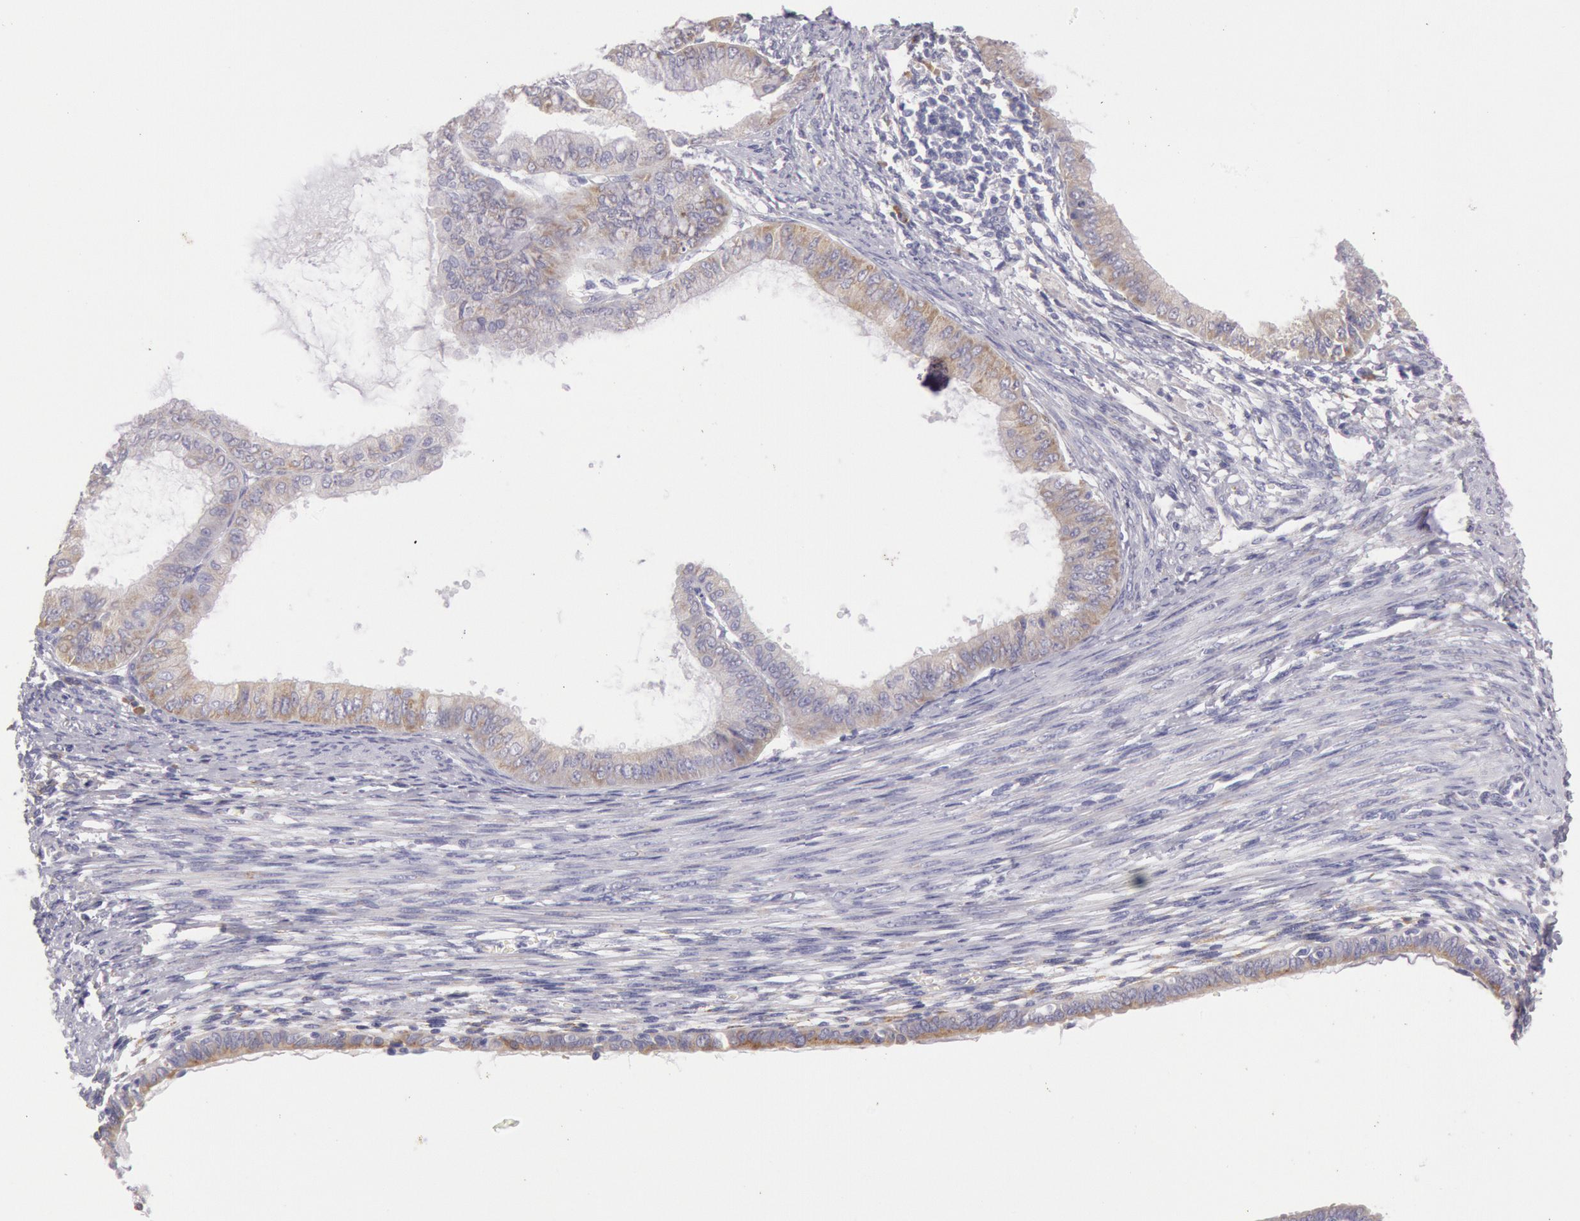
{"staining": {"intensity": "weak", "quantity": "25%-75%", "location": "cytoplasmic/membranous"}, "tissue": "endometrial cancer", "cell_type": "Tumor cells", "image_type": "cancer", "snomed": [{"axis": "morphology", "description": "Adenocarcinoma, NOS"}, {"axis": "topography", "description": "Endometrium"}], "caption": "Weak cytoplasmic/membranous expression for a protein is appreciated in approximately 25%-75% of tumor cells of endometrial cancer (adenocarcinoma) using IHC.", "gene": "CIDEB", "patient": {"sex": "female", "age": 76}}